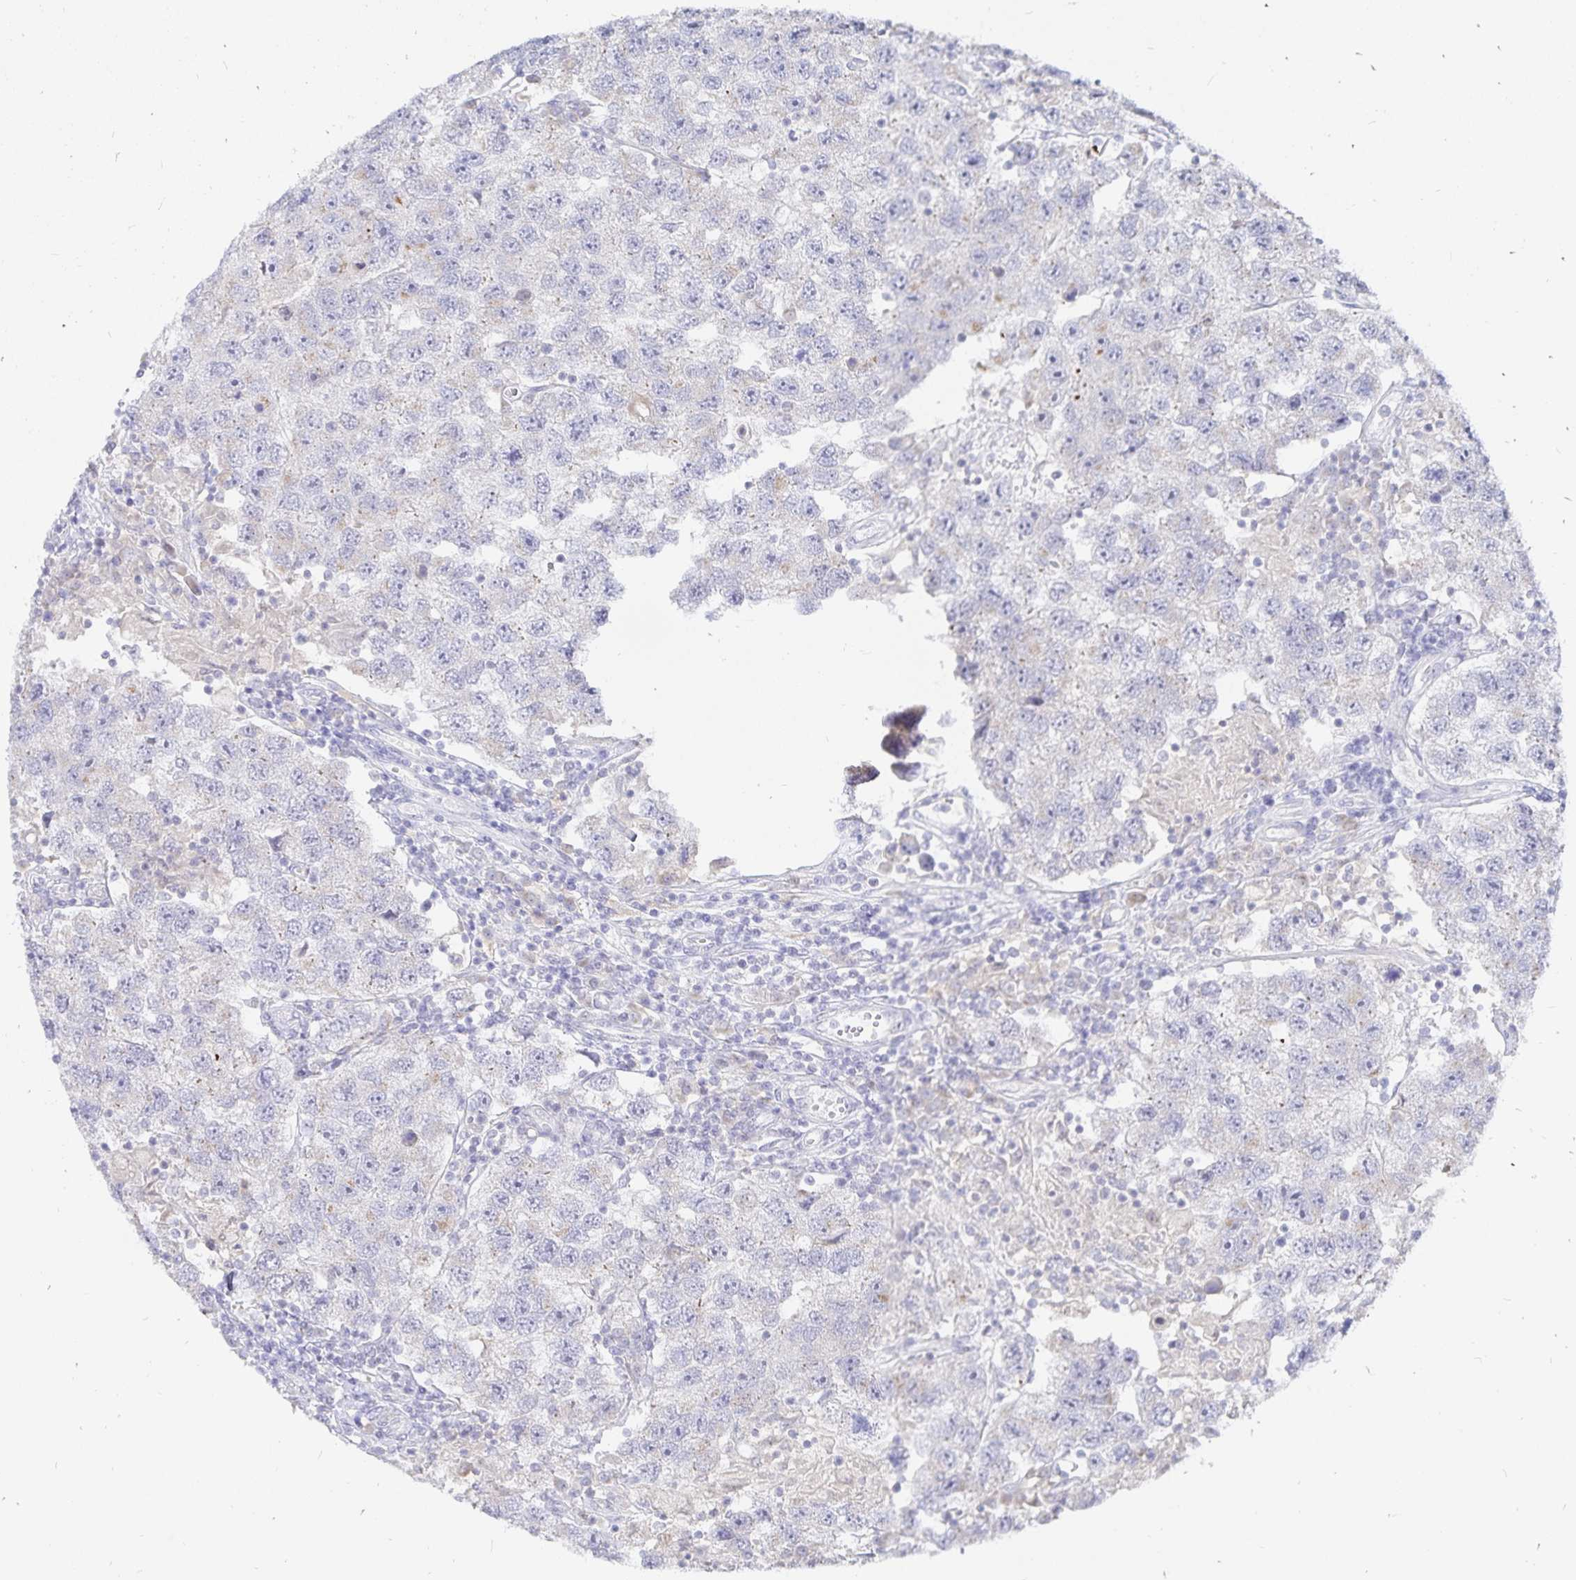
{"staining": {"intensity": "negative", "quantity": "none", "location": "none"}, "tissue": "testis cancer", "cell_type": "Tumor cells", "image_type": "cancer", "snomed": [{"axis": "morphology", "description": "Seminoma, NOS"}, {"axis": "topography", "description": "Testis"}], "caption": "IHC photomicrograph of neoplastic tissue: human seminoma (testis) stained with DAB demonstrates no significant protein expression in tumor cells.", "gene": "PKHD1", "patient": {"sex": "male", "age": 26}}